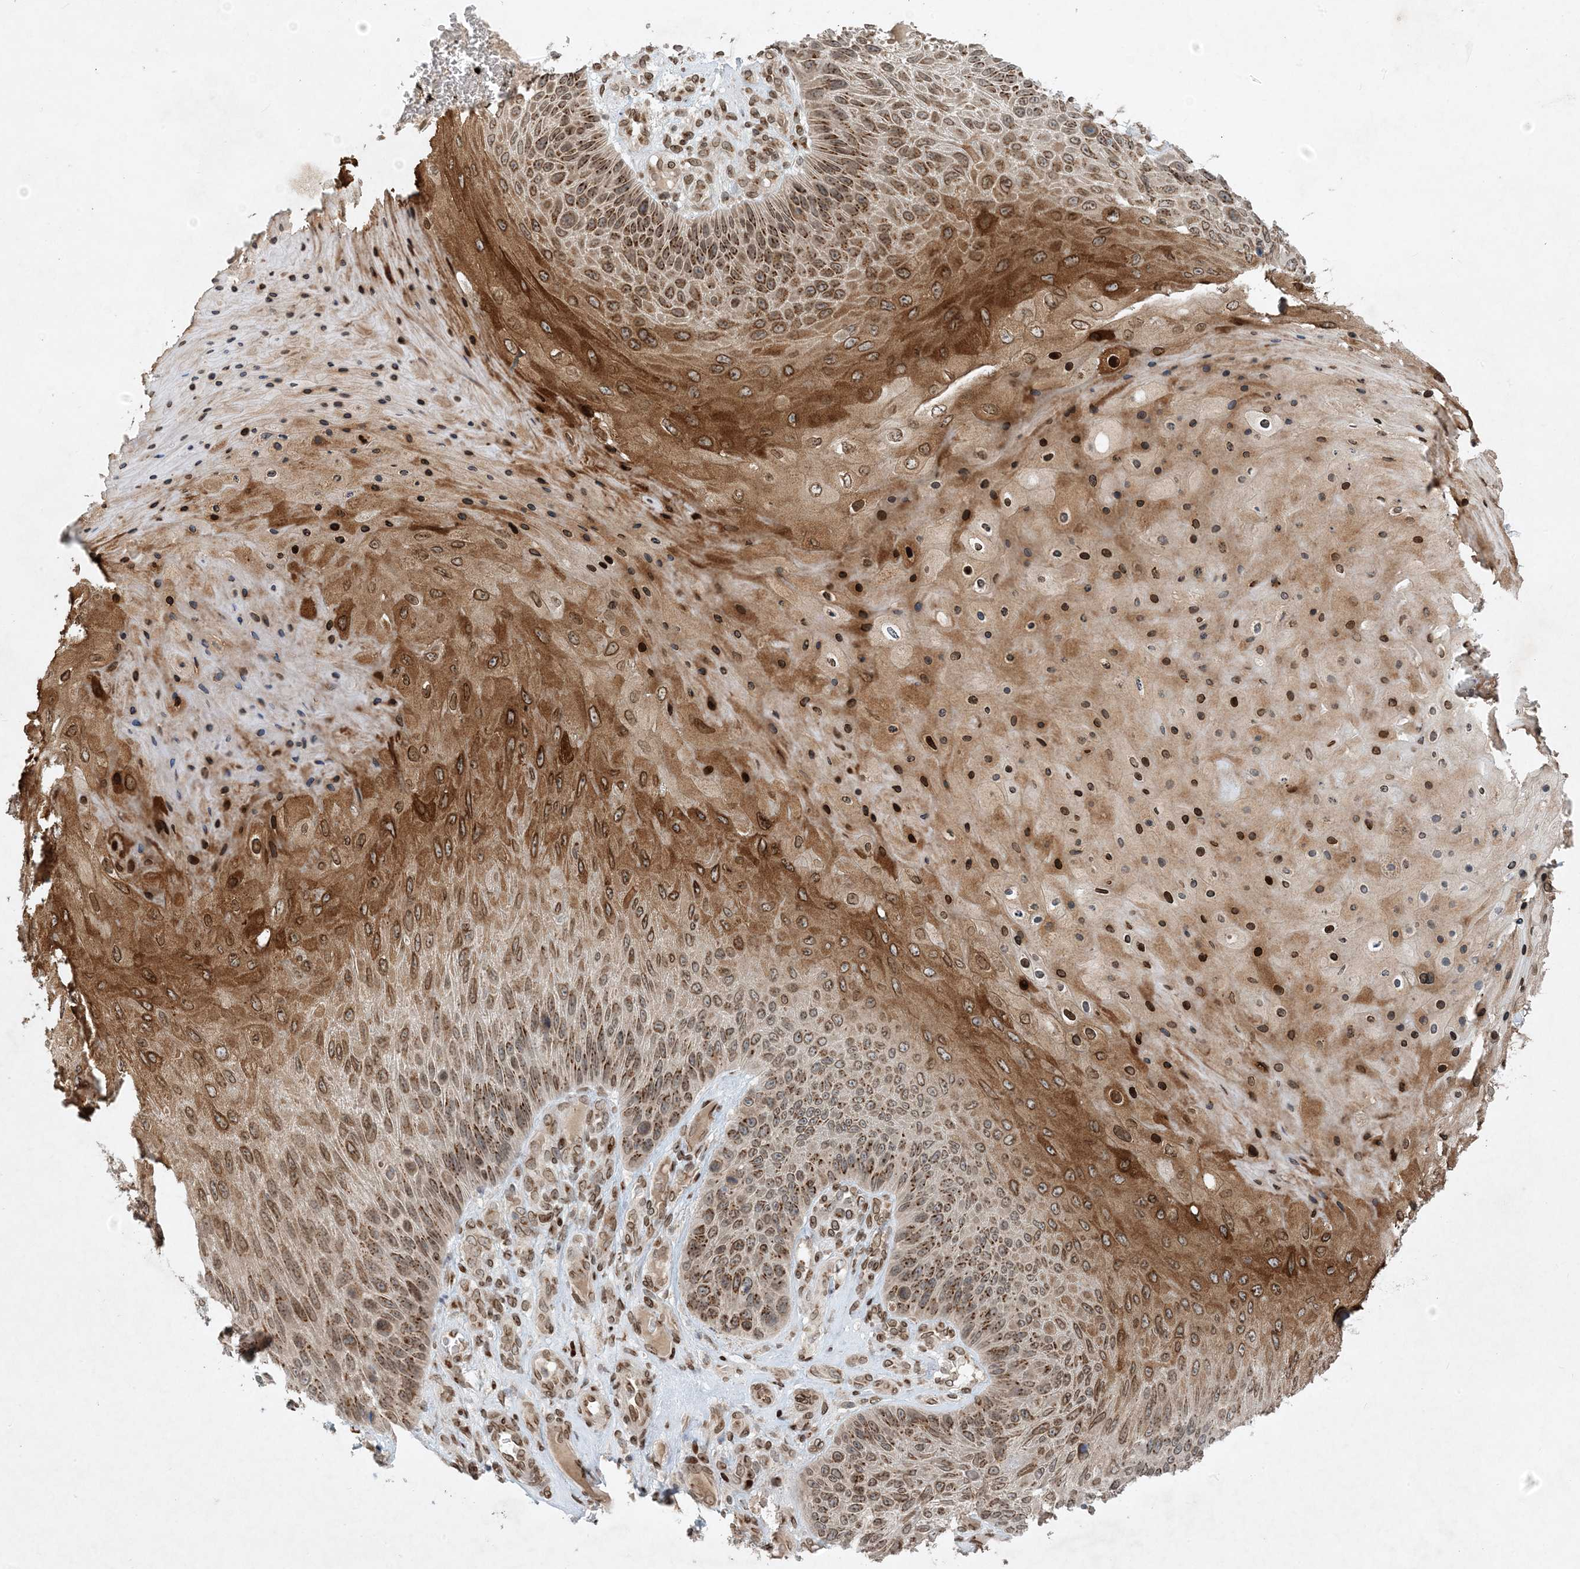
{"staining": {"intensity": "strong", "quantity": "25%-75%", "location": "cytoplasmic/membranous,nuclear"}, "tissue": "skin cancer", "cell_type": "Tumor cells", "image_type": "cancer", "snomed": [{"axis": "morphology", "description": "Squamous cell carcinoma, NOS"}, {"axis": "topography", "description": "Skin"}], "caption": "Strong cytoplasmic/membranous and nuclear expression for a protein is present in about 25%-75% of tumor cells of skin squamous cell carcinoma using immunohistochemistry.", "gene": "SLC35A2", "patient": {"sex": "female", "age": 88}}